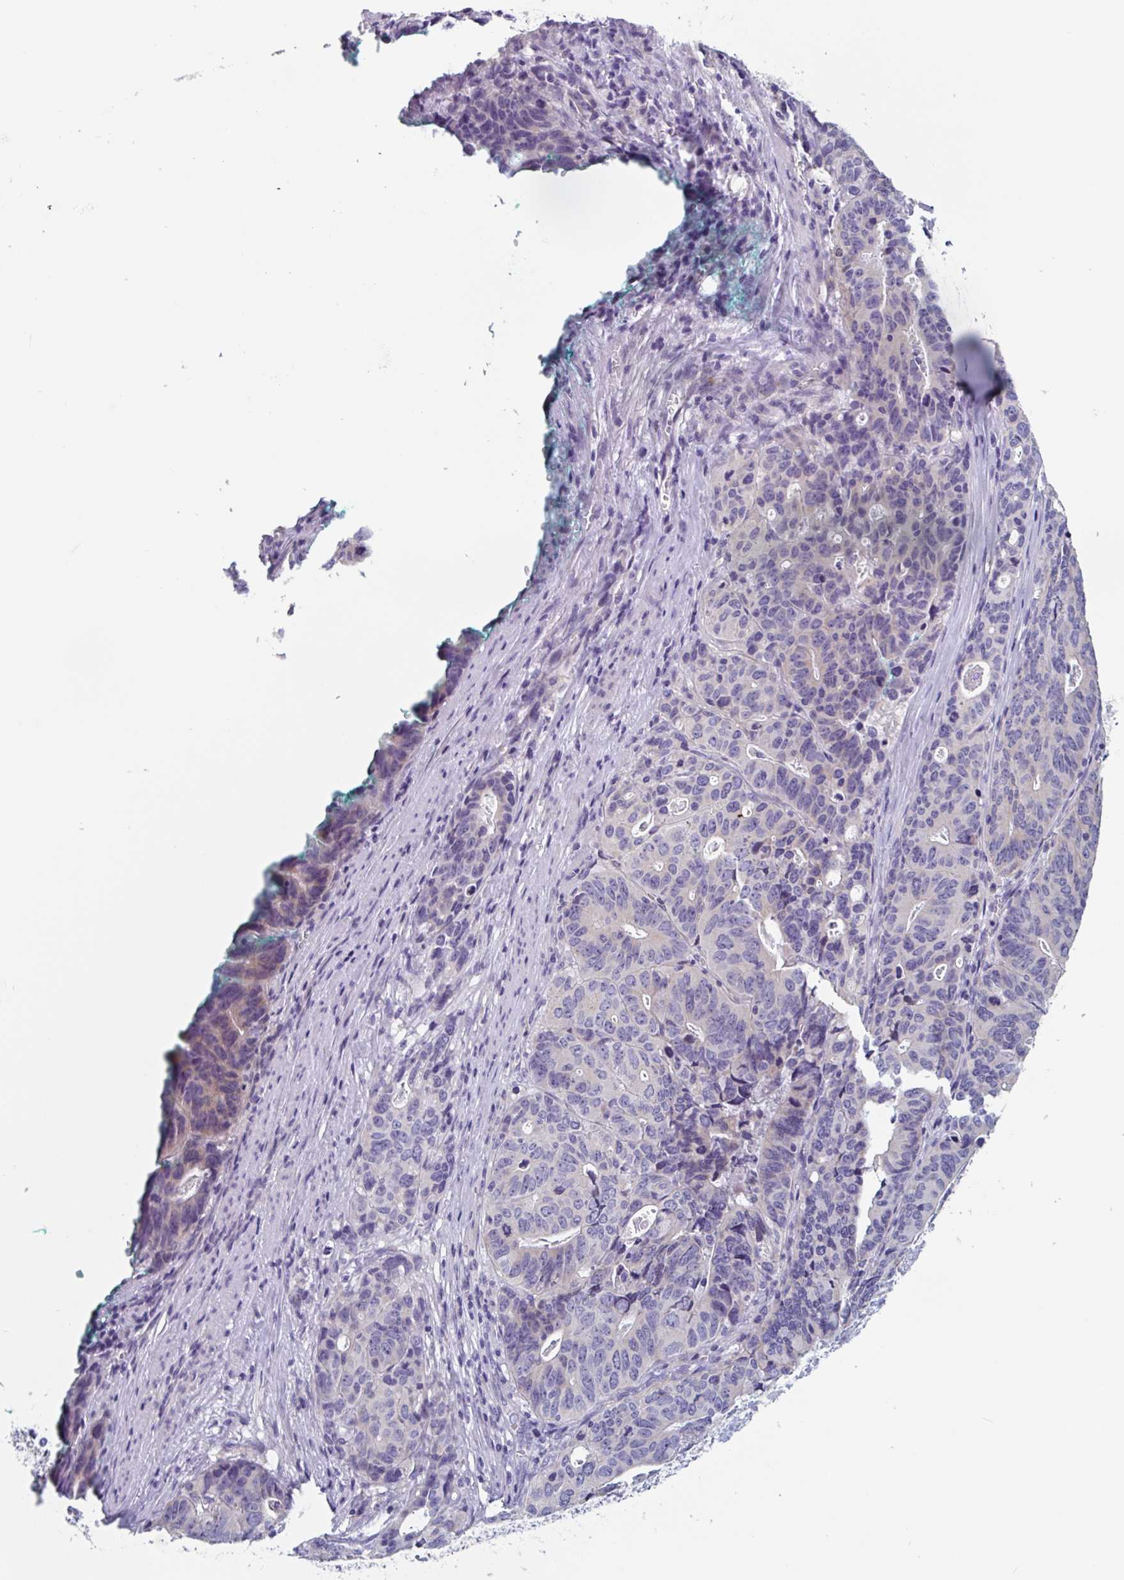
{"staining": {"intensity": "negative", "quantity": "none", "location": "none"}, "tissue": "stomach cancer", "cell_type": "Tumor cells", "image_type": "cancer", "snomed": [{"axis": "morphology", "description": "Adenocarcinoma, NOS"}, {"axis": "topography", "description": "Stomach, upper"}], "caption": "Histopathology image shows no protein positivity in tumor cells of stomach adenocarcinoma tissue. The staining is performed using DAB (3,3'-diaminobenzidine) brown chromogen with nuclei counter-stained in using hematoxylin.", "gene": "ABHD16A", "patient": {"sex": "female", "age": 67}}